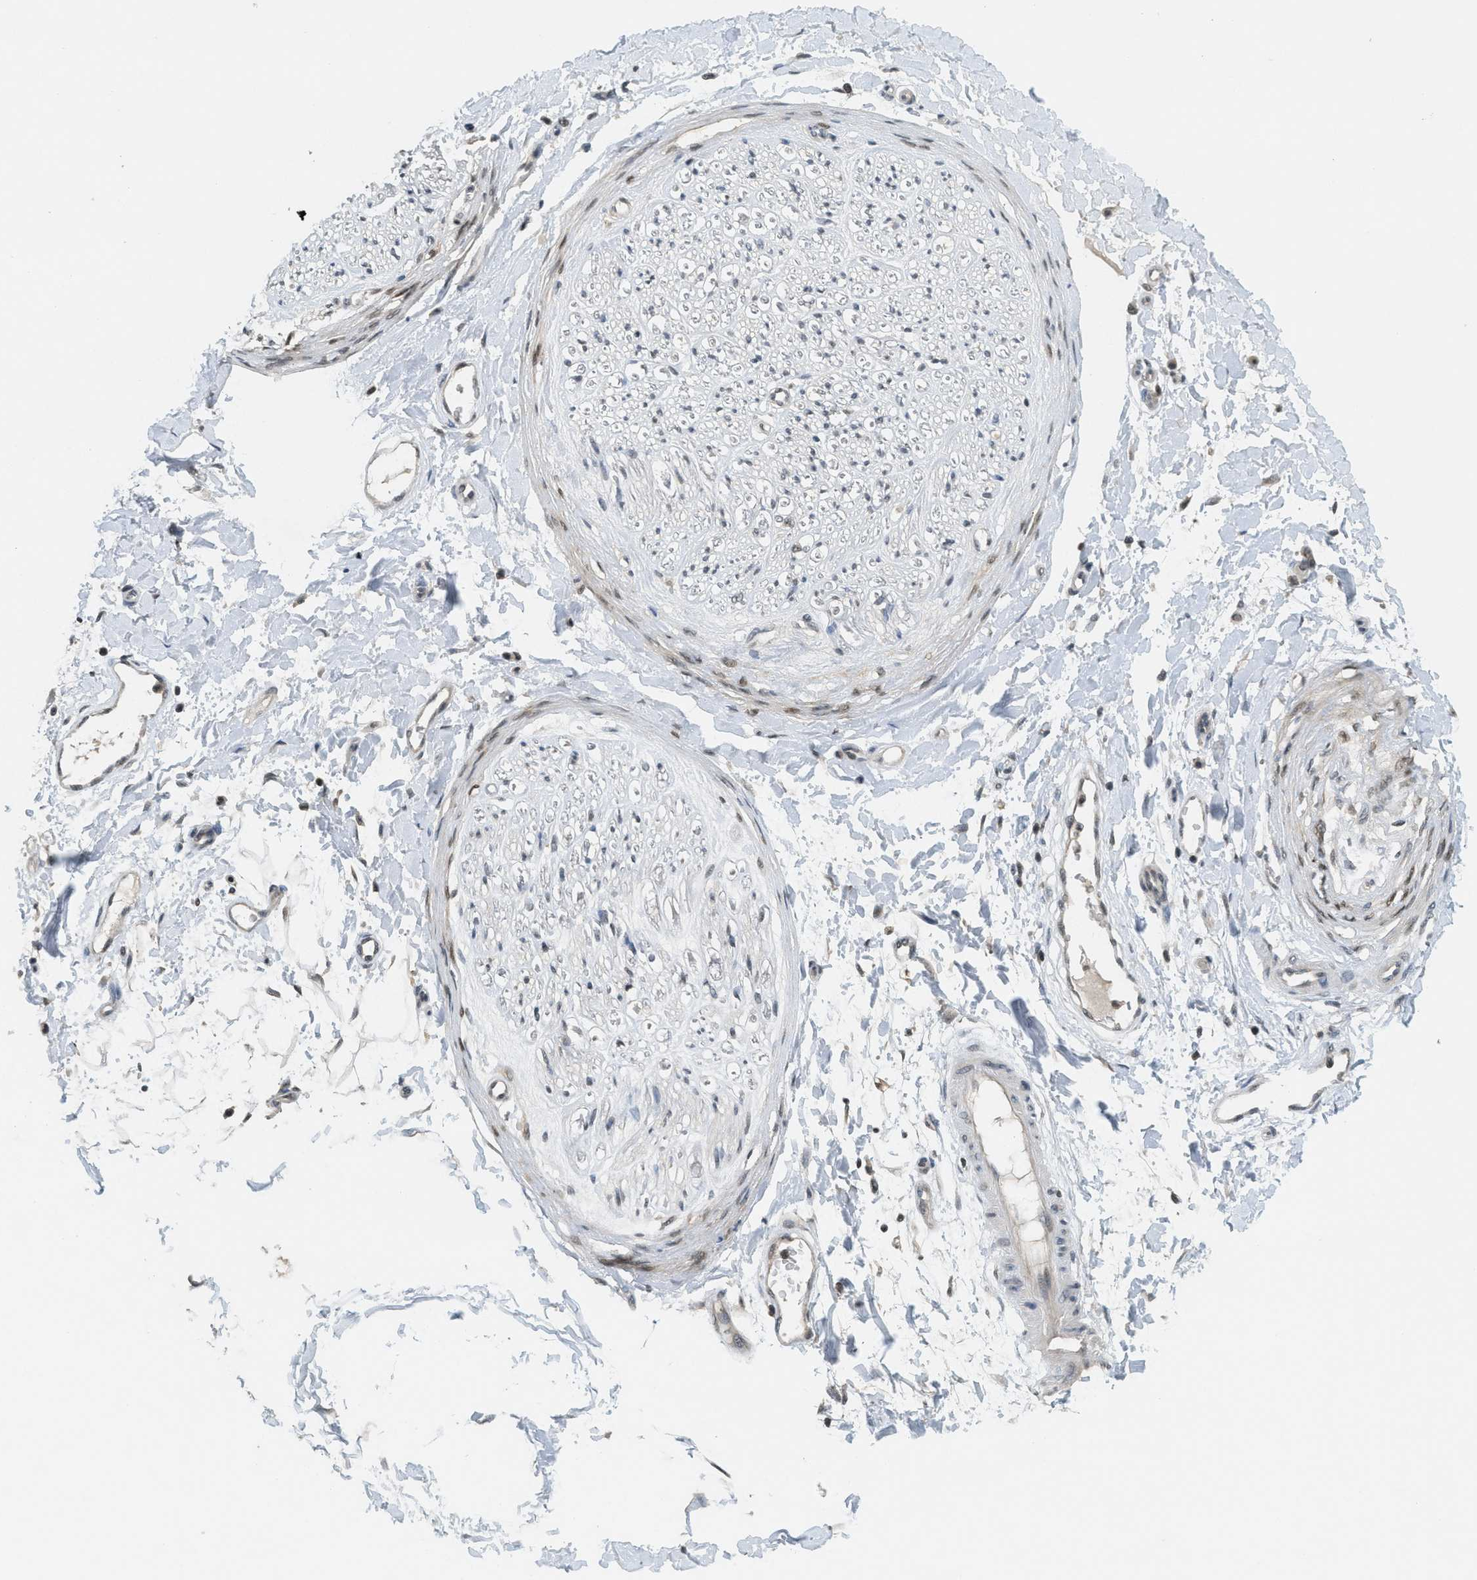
{"staining": {"intensity": "moderate", "quantity": ">75%", "location": "cytoplasmic/membranous,nuclear"}, "tissue": "adipose tissue", "cell_type": "Adipocytes", "image_type": "normal", "snomed": [{"axis": "morphology", "description": "Normal tissue, NOS"}, {"axis": "morphology", "description": "Squamous cell carcinoma, NOS"}, {"axis": "topography", "description": "Skin"}, {"axis": "topography", "description": "Peripheral nerve tissue"}], "caption": "Protein staining of normal adipose tissue exhibits moderate cytoplasmic/membranous,nuclear positivity in approximately >75% of adipocytes.", "gene": "DNAJB1", "patient": {"sex": "male", "age": 83}}